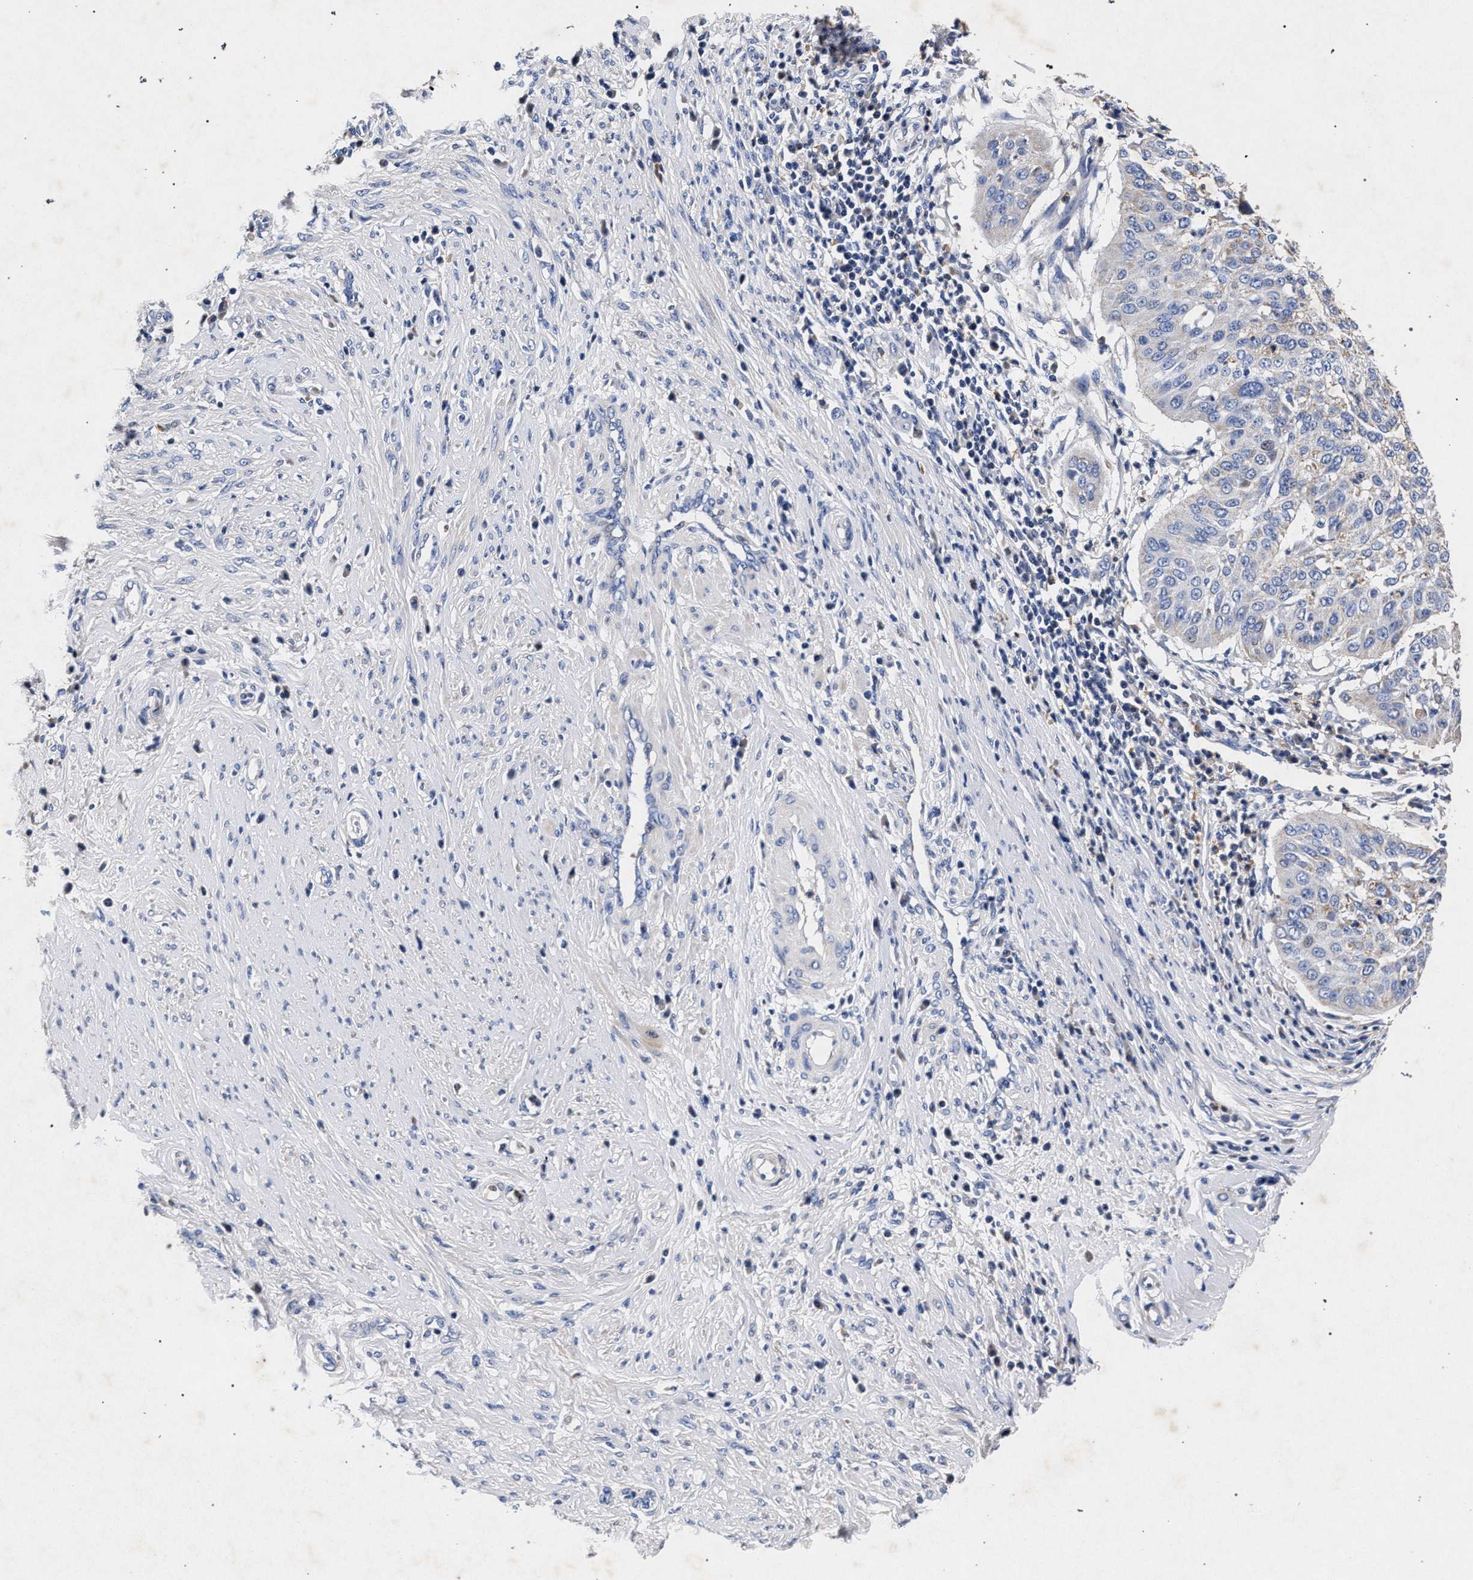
{"staining": {"intensity": "negative", "quantity": "none", "location": "none"}, "tissue": "cervical cancer", "cell_type": "Tumor cells", "image_type": "cancer", "snomed": [{"axis": "morphology", "description": "Normal tissue, NOS"}, {"axis": "morphology", "description": "Squamous cell carcinoma, NOS"}, {"axis": "topography", "description": "Cervix"}], "caption": "Immunohistochemistry (IHC) image of neoplastic tissue: human cervical cancer stained with DAB demonstrates no significant protein positivity in tumor cells. The staining is performed using DAB (3,3'-diaminobenzidine) brown chromogen with nuclei counter-stained in using hematoxylin.", "gene": "HSD17B14", "patient": {"sex": "female", "age": 39}}